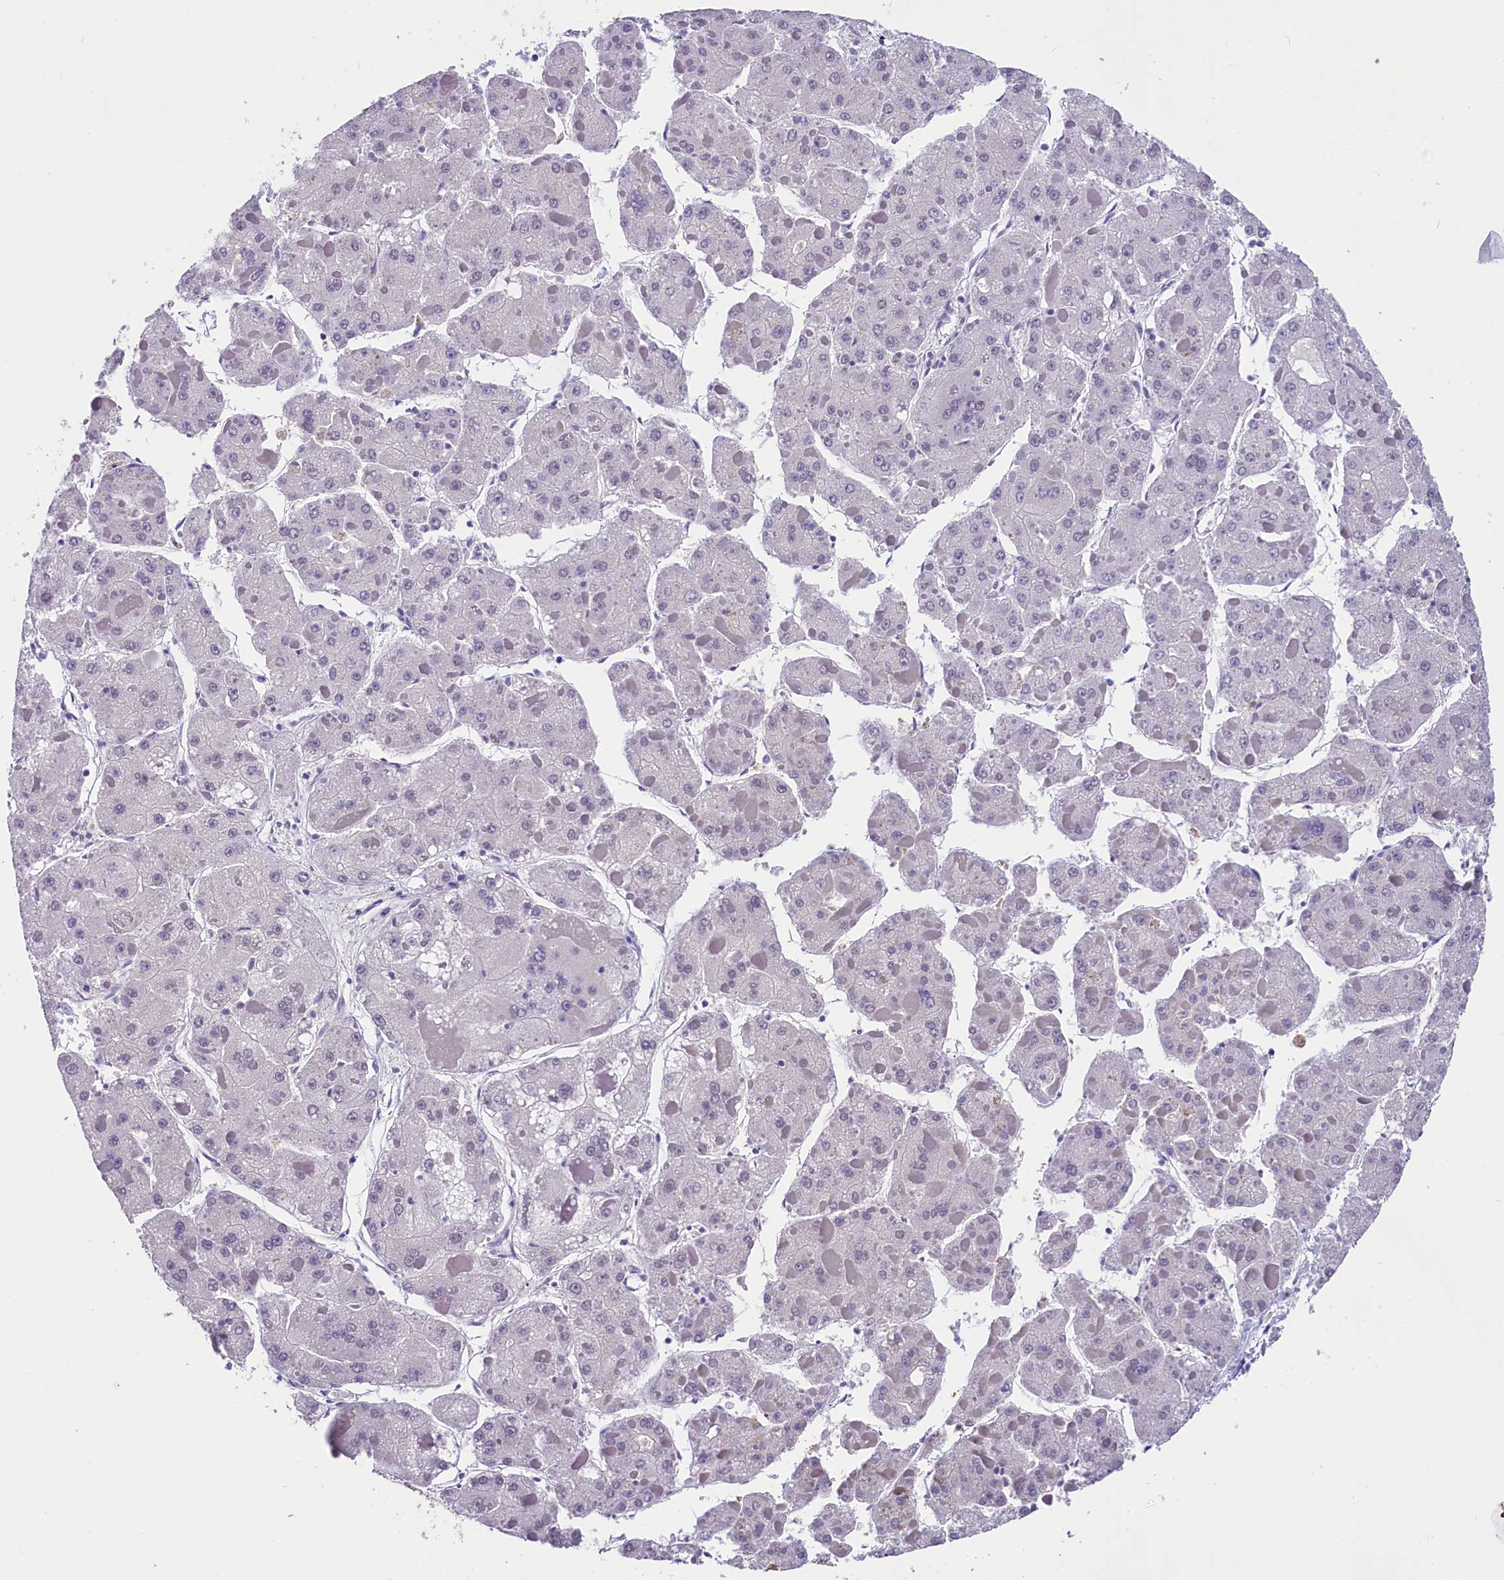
{"staining": {"intensity": "negative", "quantity": "none", "location": "none"}, "tissue": "liver cancer", "cell_type": "Tumor cells", "image_type": "cancer", "snomed": [{"axis": "morphology", "description": "Carcinoma, Hepatocellular, NOS"}, {"axis": "topography", "description": "Liver"}], "caption": "Human liver cancer (hepatocellular carcinoma) stained for a protein using IHC demonstrates no expression in tumor cells.", "gene": "ZC3H4", "patient": {"sex": "female", "age": 73}}